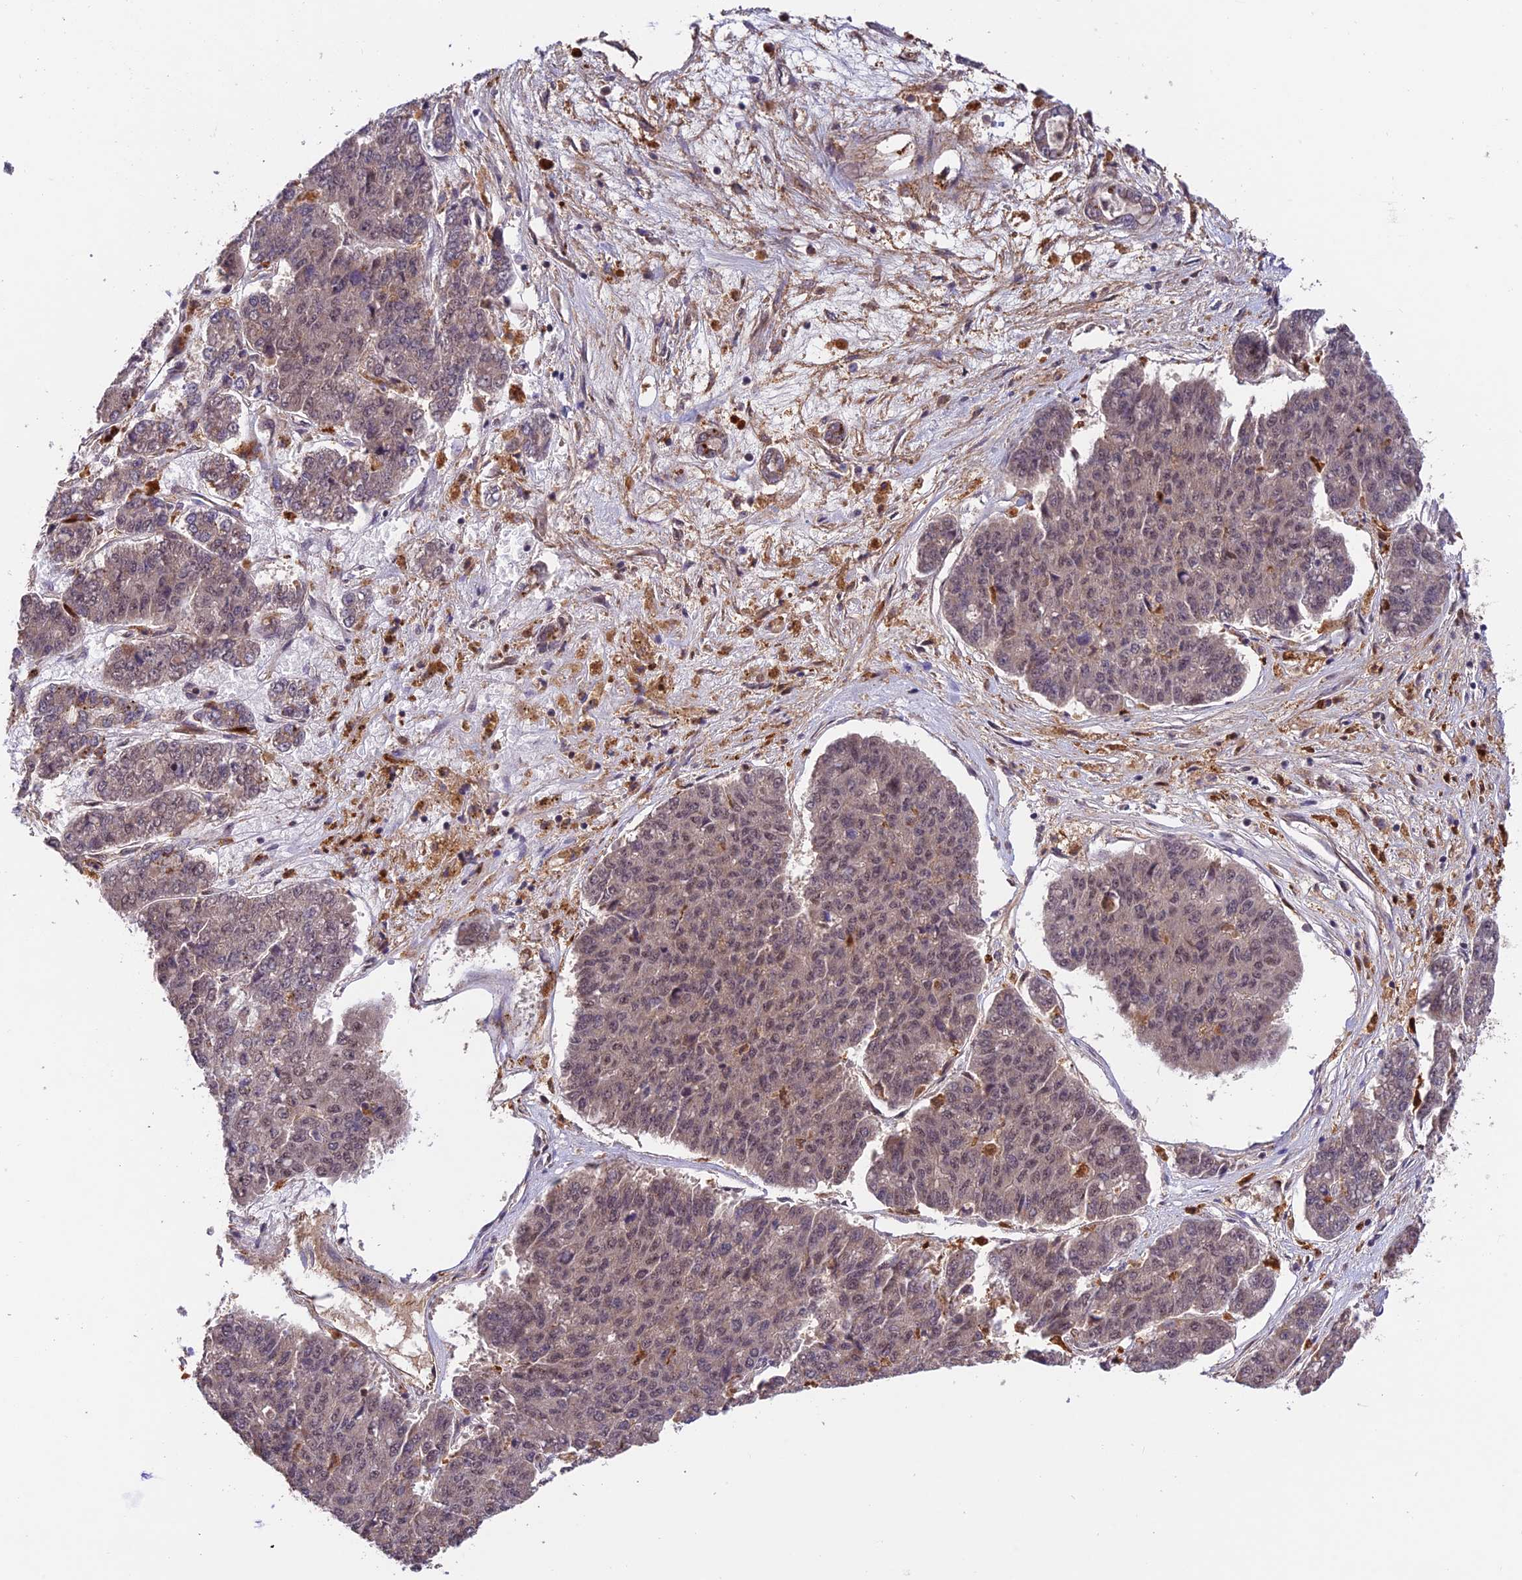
{"staining": {"intensity": "moderate", "quantity": "25%-75%", "location": "cytoplasmic/membranous,nuclear"}, "tissue": "pancreatic cancer", "cell_type": "Tumor cells", "image_type": "cancer", "snomed": [{"axis": "morphology", "description": "Adenocarcinoma, NOS"}, {"axis": "topography", "description": "Pancreas"}], "caption": "Pancreatic cancer stained with a brown dye exhibits moderate cytoplasmic/membranous and nuclear positive expression in approximately 25%-75% of tumor cells.", "gene": "MNS1", "patient": {"sex": "male", "age": 50}}